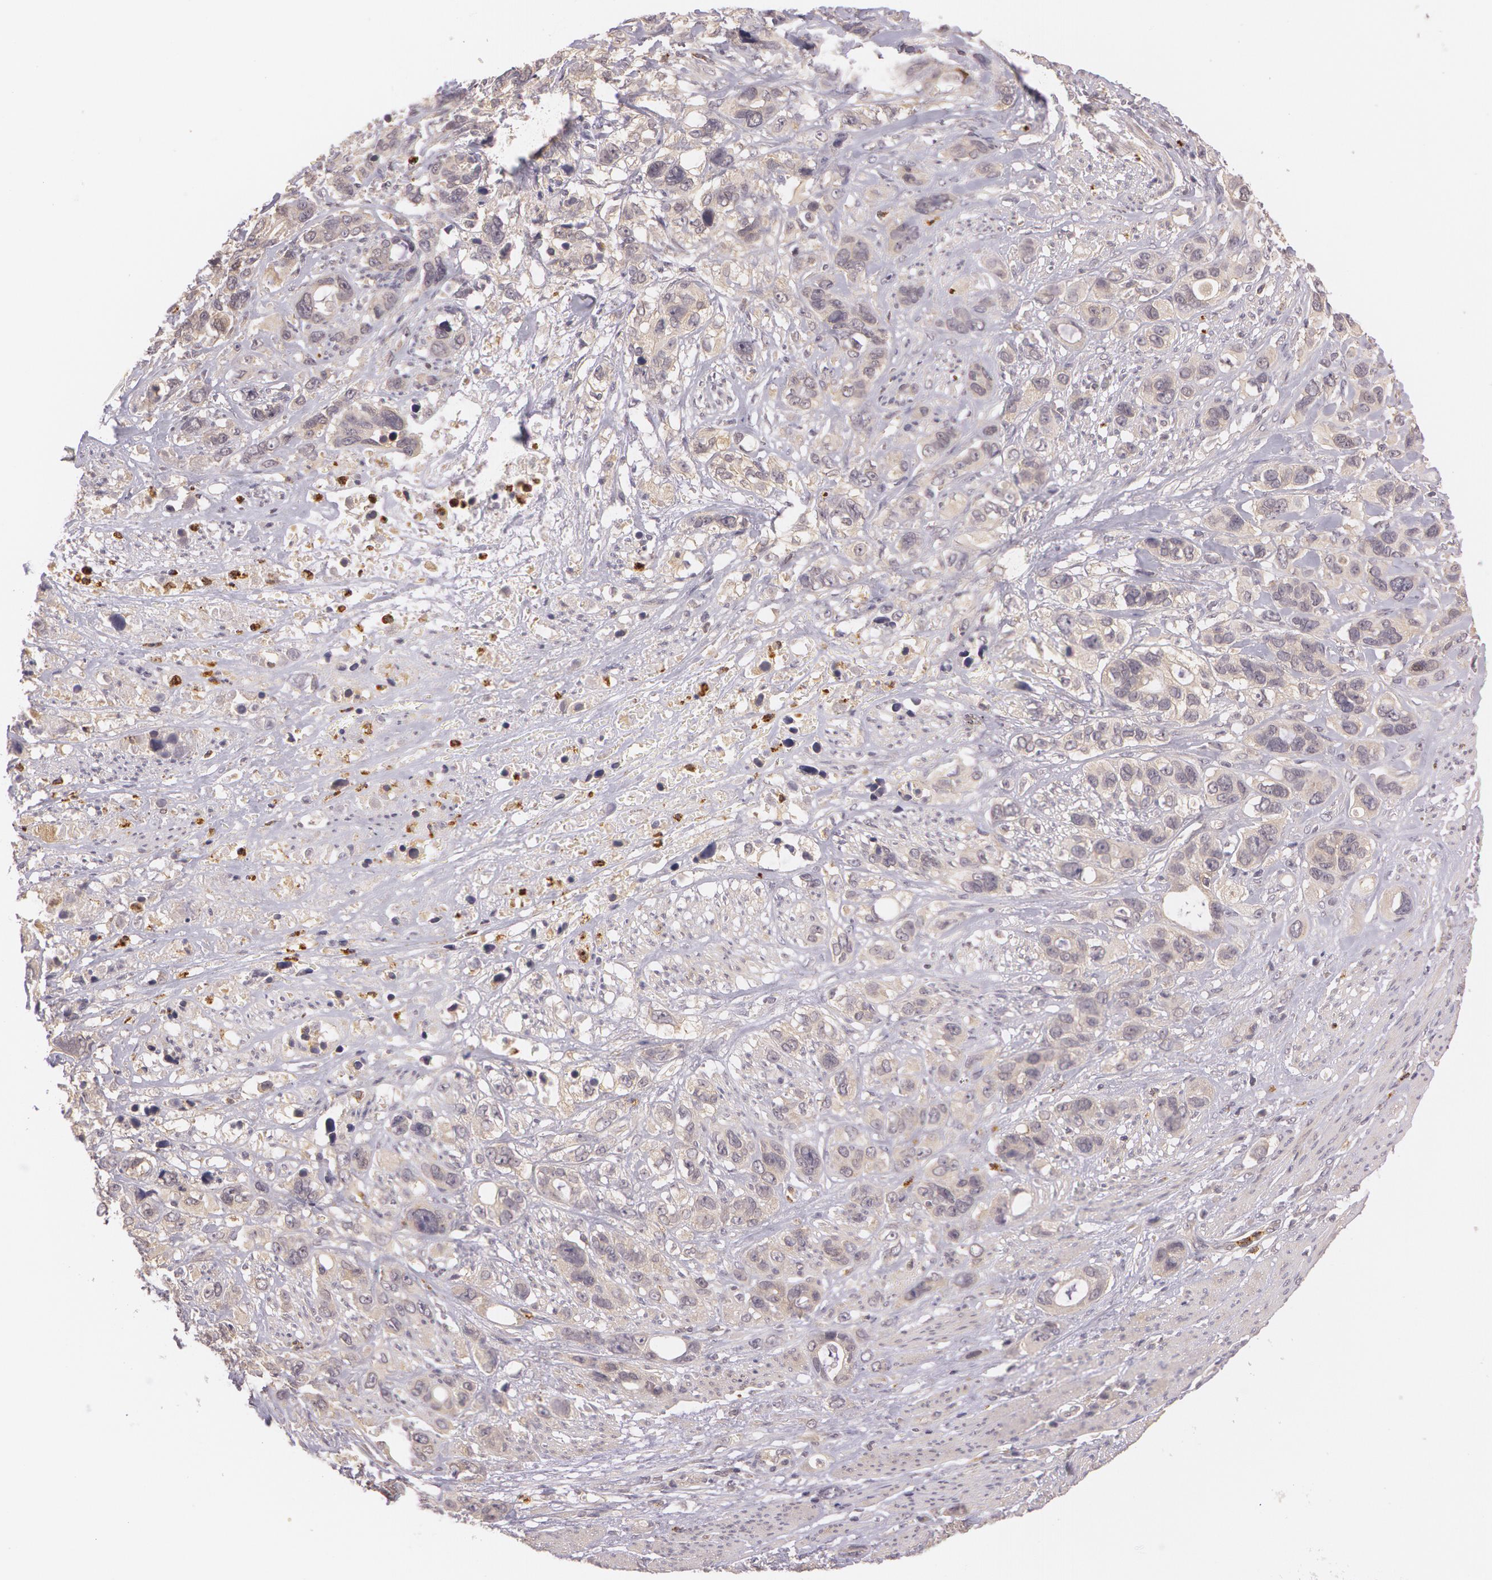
{"staining": {"intensity": "weak", "quantity": ">75%", "location": "cytoplasmic/membranous"}, "tissue": "stomach cancer", "cell_type": "Tumor cells", "image_type": "cancer", "snomed": [{"axis": "morphology", "description": "Adenocarcinoma, NOS"}, {"axis": "topography", "description": "Stomach, upper"}], "caption": "Immunohistochemical staining of human adenocarcinoma (stomach) exhibits weak cytoplasmic/membranous protein staining in about >75% of tumor cells.", "gene": "ATG2B", "patient": {"sex": "male", "age": 47}}